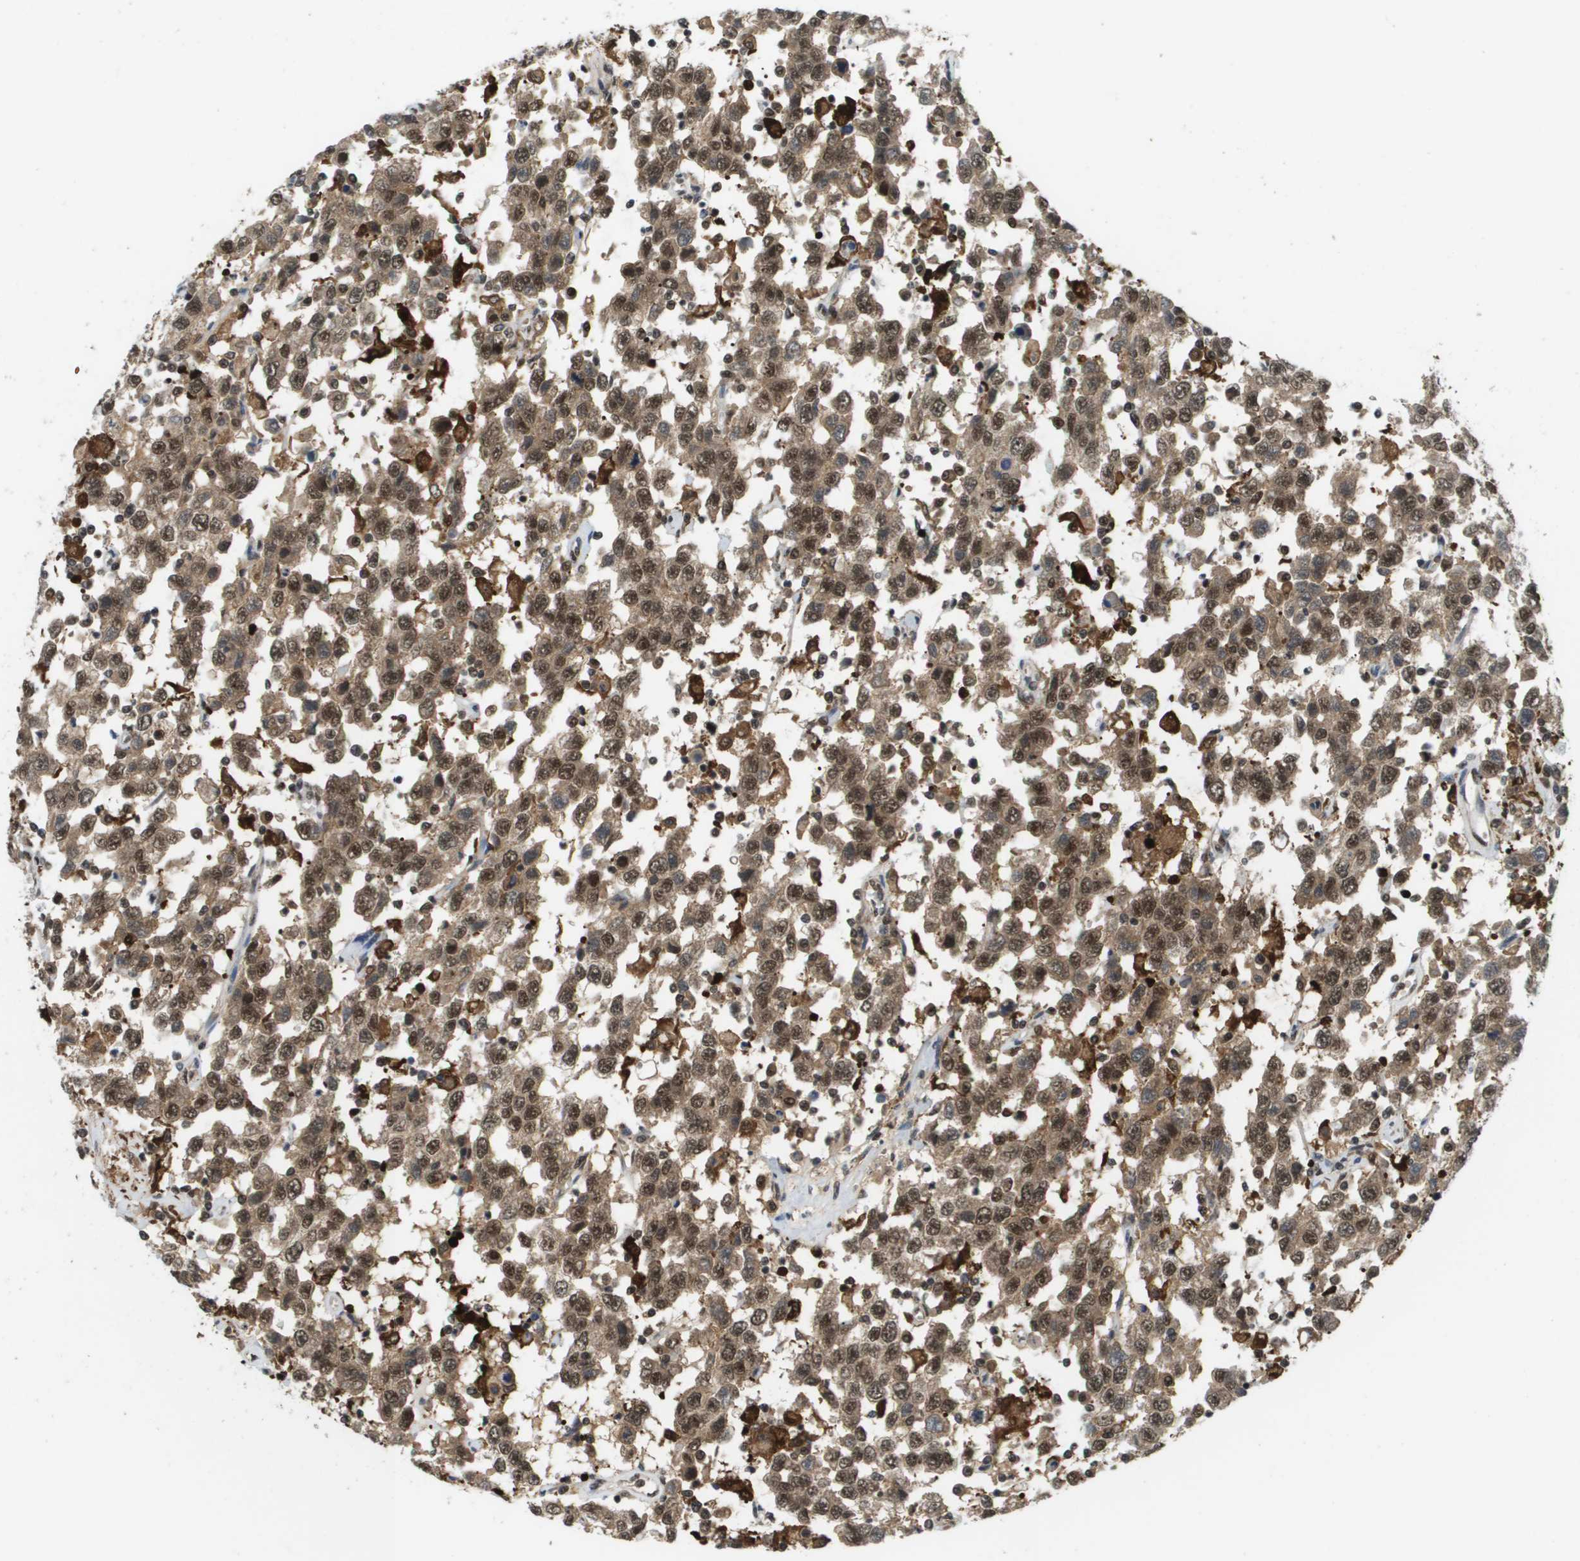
{"staining": {"intensity": "moderate", "quantity": ">75%", "location": "cytoplasmic/membranous,nuclear"}, "tissue": "testis cancer", "cell_type": "Tumor cells", "image_type": "cancer", "snomed": [{"axis": "morphology", "description": "Seminoma, NOS"}, {"axis": "topography", "description": "Testis"}], "caption": "High-power microscopy captured an immunohistochemistry histopathology image of testis cancer (seminoma), revealing moderate cytoplasmic/membranous and nuclear expression in approximately >75% of tumor cells.", "gene": "PRCC", "patient": {"sex": "male", "age": 41}}